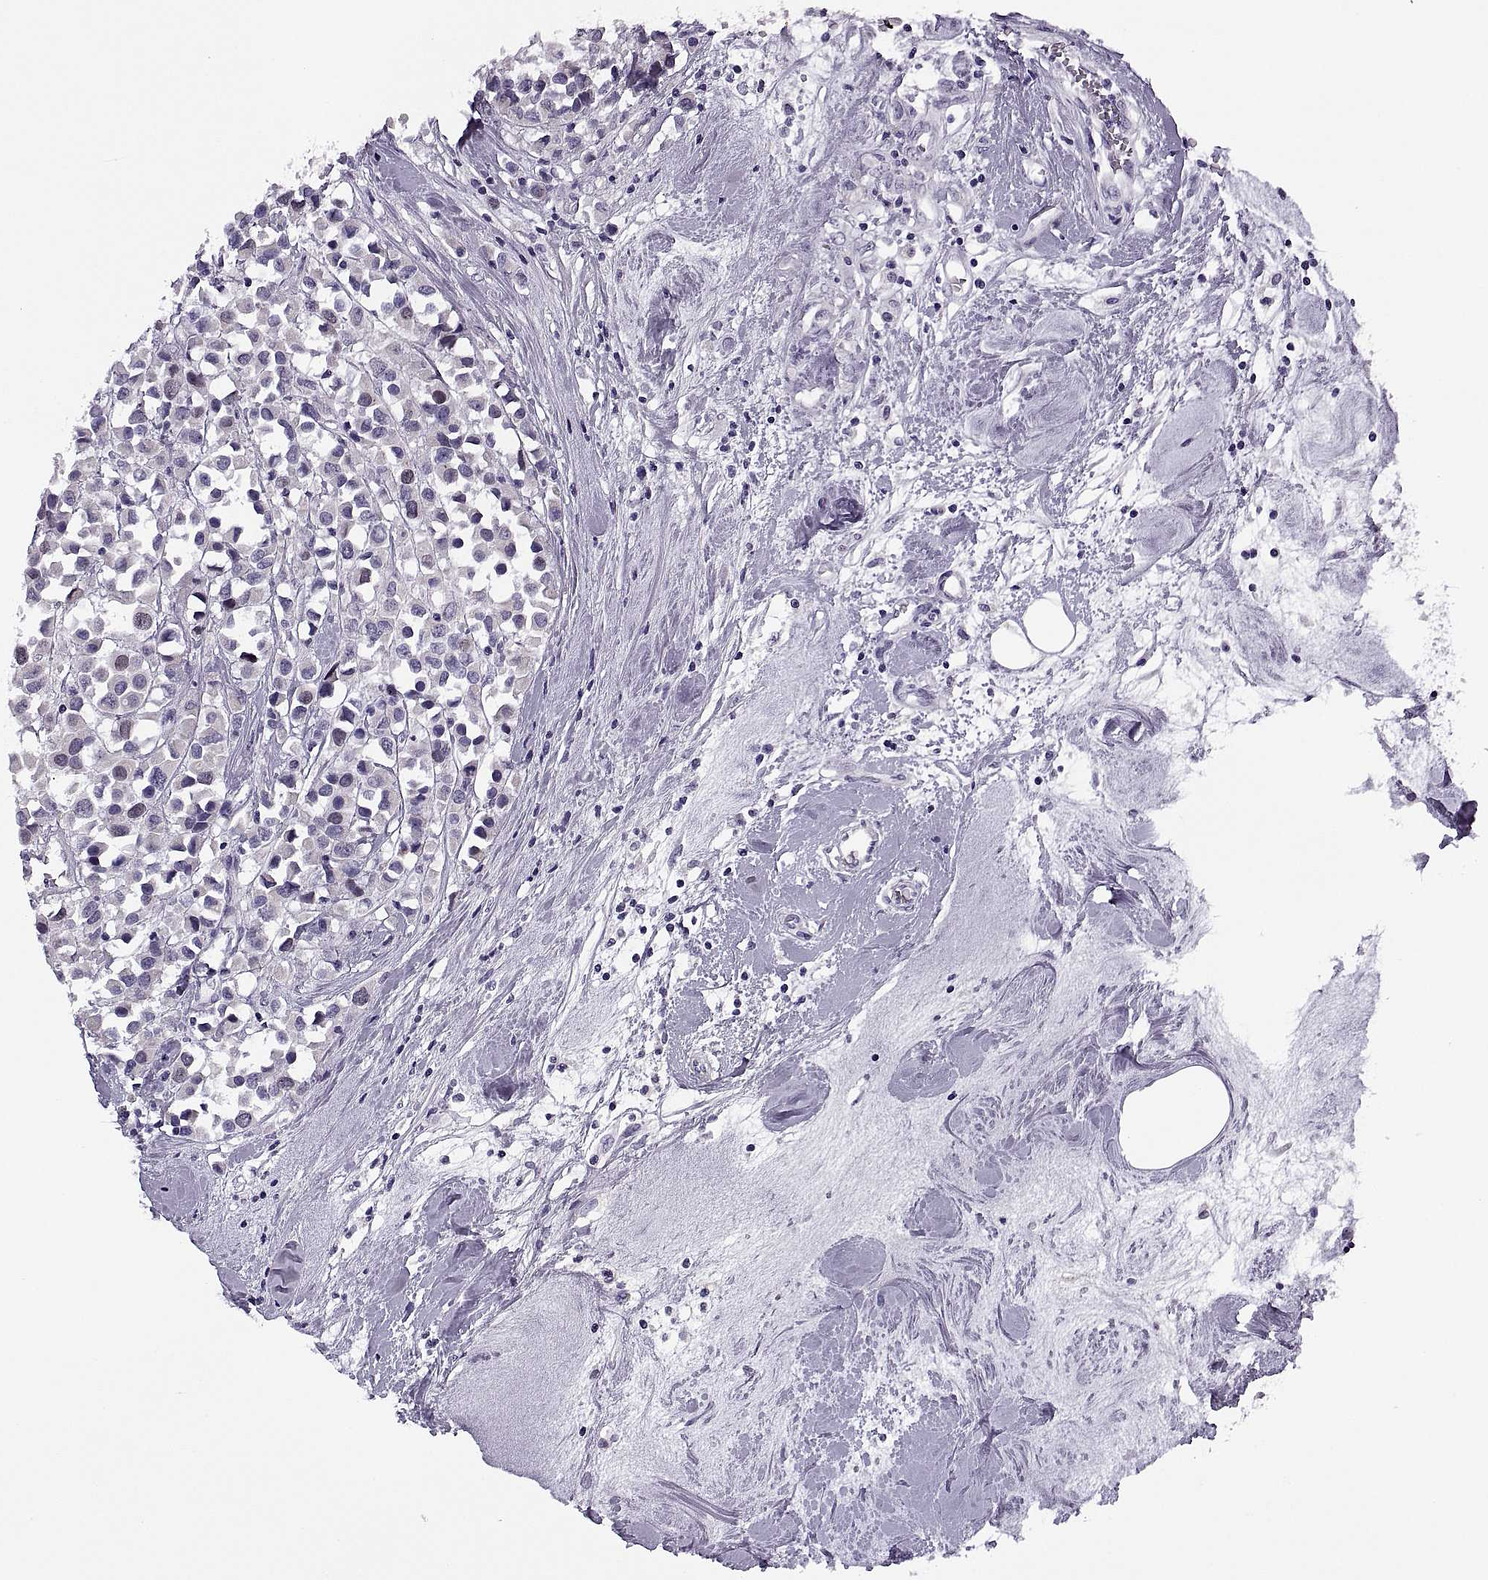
{"staining": {"intensity": "negative", "quantity": "none", "location": "none"}, "tissue": "breast cancer", "cell_type": "Tumor cells", "image_type": "cancer", "snomed": [{"axis": "morphology", "description": "Duct carcinoma"}, {"axis": "topography", "description": "Breast"}], "caption": "Protein analysis of breast infiltrating ductal carcinoma demonstrates no significant expression in tumor cells.", "gene": "MAGEB1", "patient": {"sex": "female", "age": 61}}